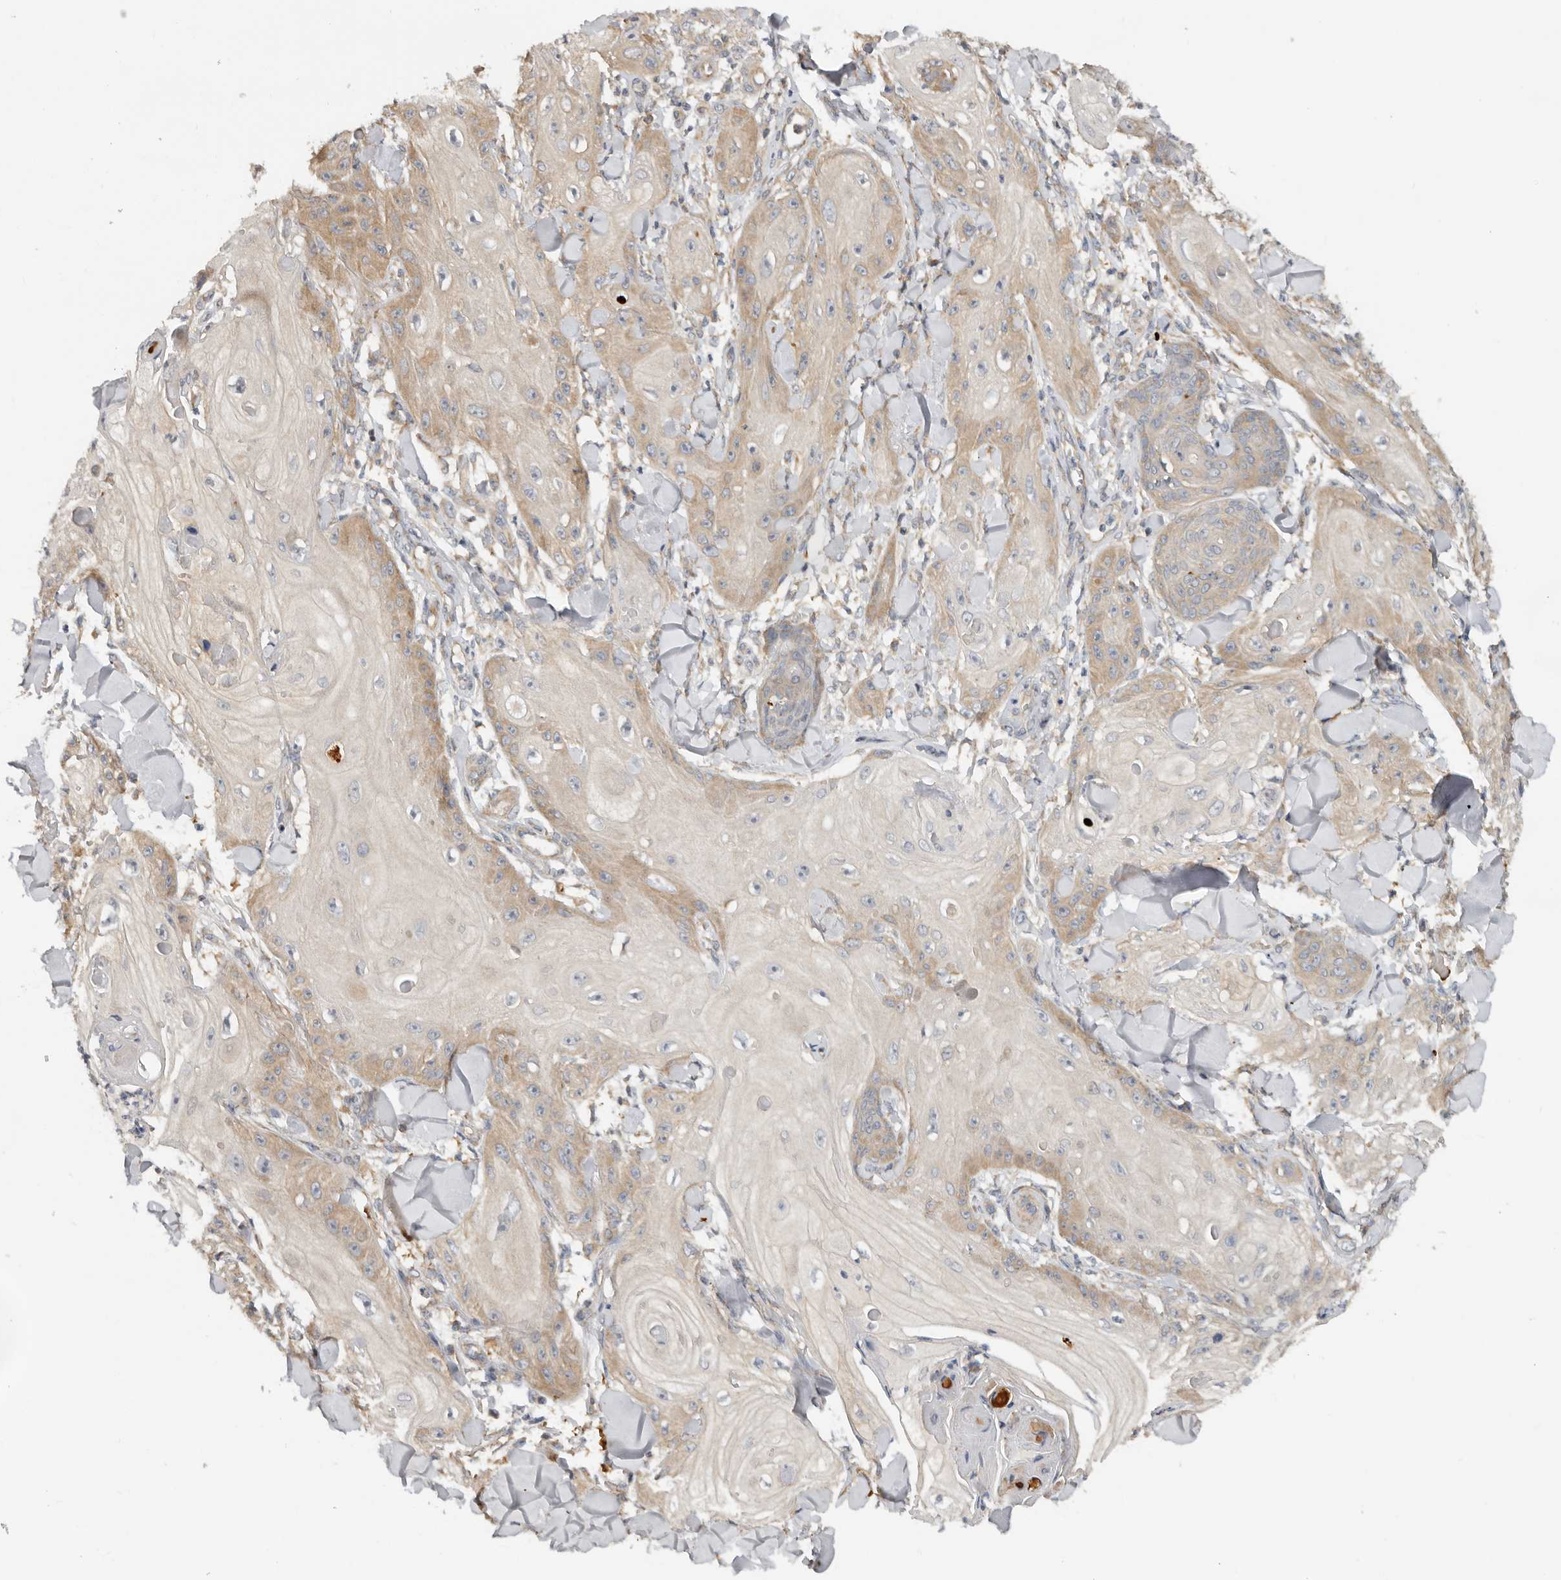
{"staining": {"intensity": "moderate", "quantity": "25%-75%", "location": "cytoplasmic/membranous"}, "tissue": "skin cancer", "cell_type": "Tumor cells", "image_type": "cancer", "snomed": [{"axis": "morphology", "description": "Squamous cell carcinoma, NOS"}, {"axis": "topography", "description": "Skin"}], "caption": "Protein staining of skin cancer (squamous cell carcinoma) tissue shows moderate cytoplasmic/membranous expression in about 25%-75% of tumor cells.", "gene": "PPP1R42", "patient": {"sex": "male", "age": 74}}